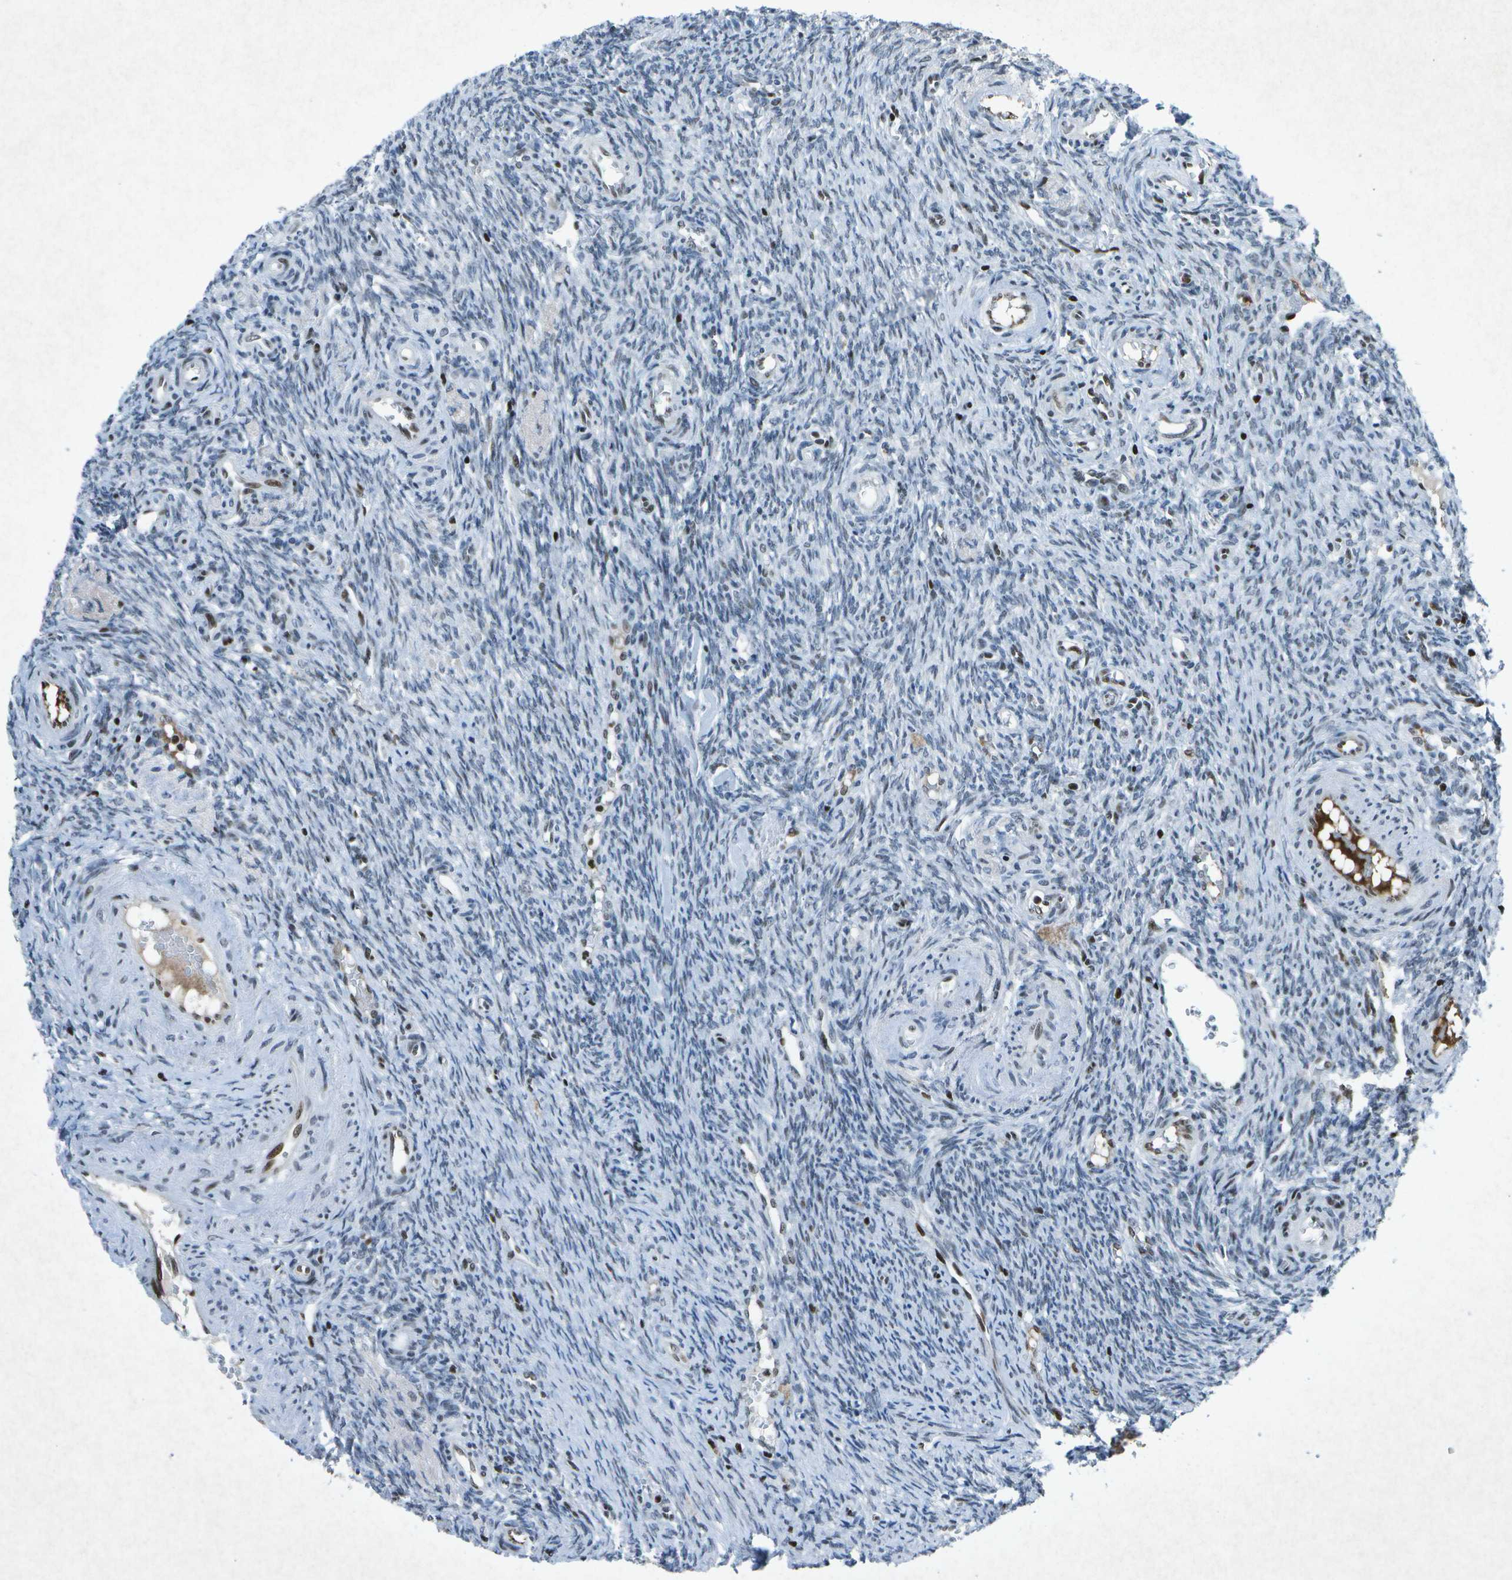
{"staining": {"intensity": "strong", "quantity": "<25%", "location": "nuclear"}, "tissue": "ovary", "cell_type": "Ovarian stroma cells", "image_type": "normal", "snomed": [{"axis": "morphology", "description": "Normal tissue, NOS"}, {"axis": "topography", "description": "Ovary"}], "caption": "A brown stain shows strong nuclear expression of a protein in ovarian stroma cells of unremarkable human ovary.", "gene": "MTA2", "patient": {"sex": "female", "age": 41}}